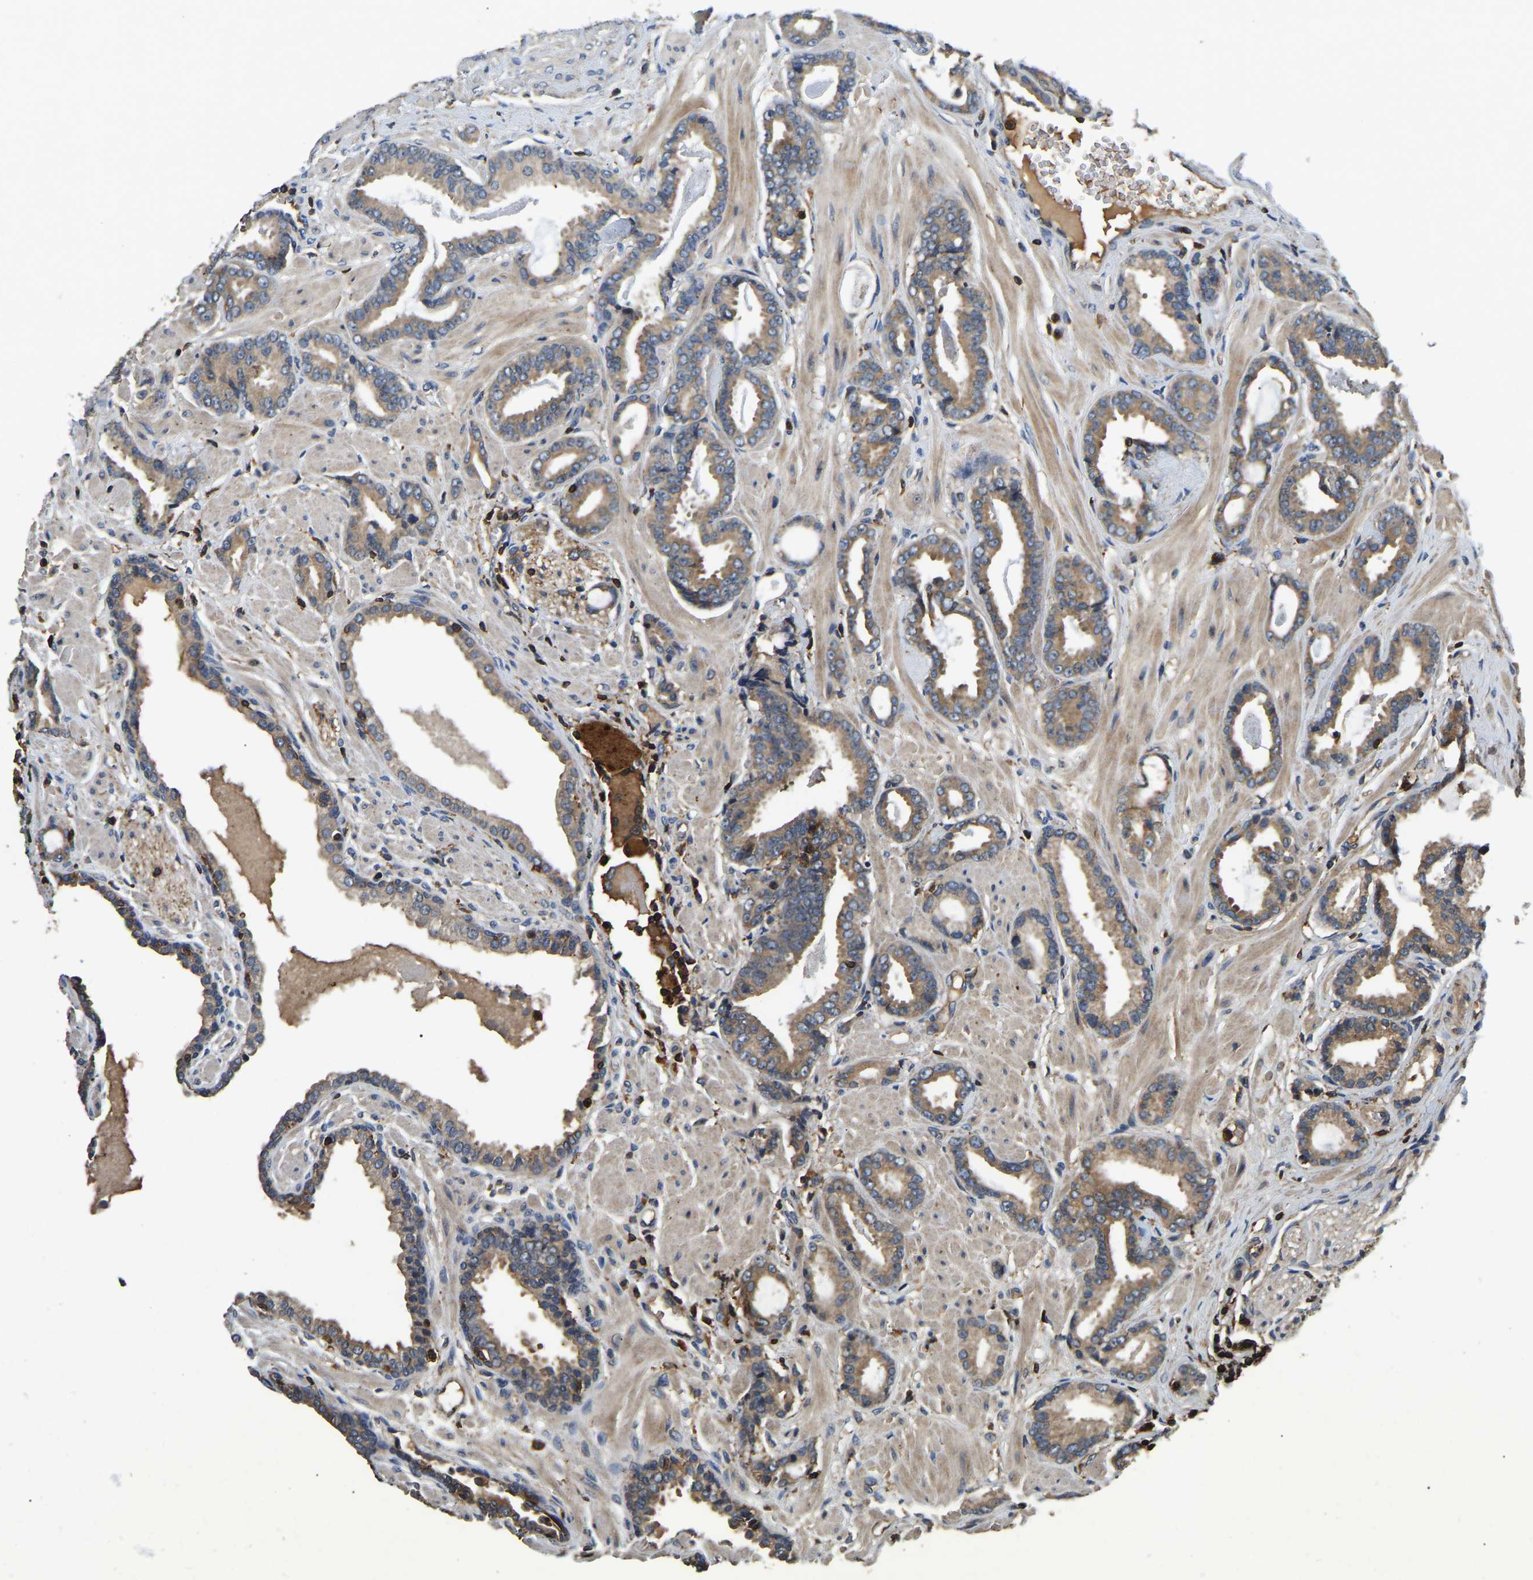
{"staining": {"intensity": "moderate", "quantity": ">75%", "location": "cytoplasmic/membranous"}, "tissue": "prostate cancer", "cell_type": "Tumor cells", "image_type": "cancer", "snomed": [{"axis": "morphology", "description": "Adenocarcinoma, Low grade"}, {"axis": "topography", "description": "Prostate"}], "caption": "High-power microscopy captured an immunohistochemistry photomicrograph of prostate cancer, revealing moderate cytoplasmic/membranous staining in approximately >75% of tumor cells.", "gene": "SMPD2", "patient": {"sex": "male", "age": 53}}